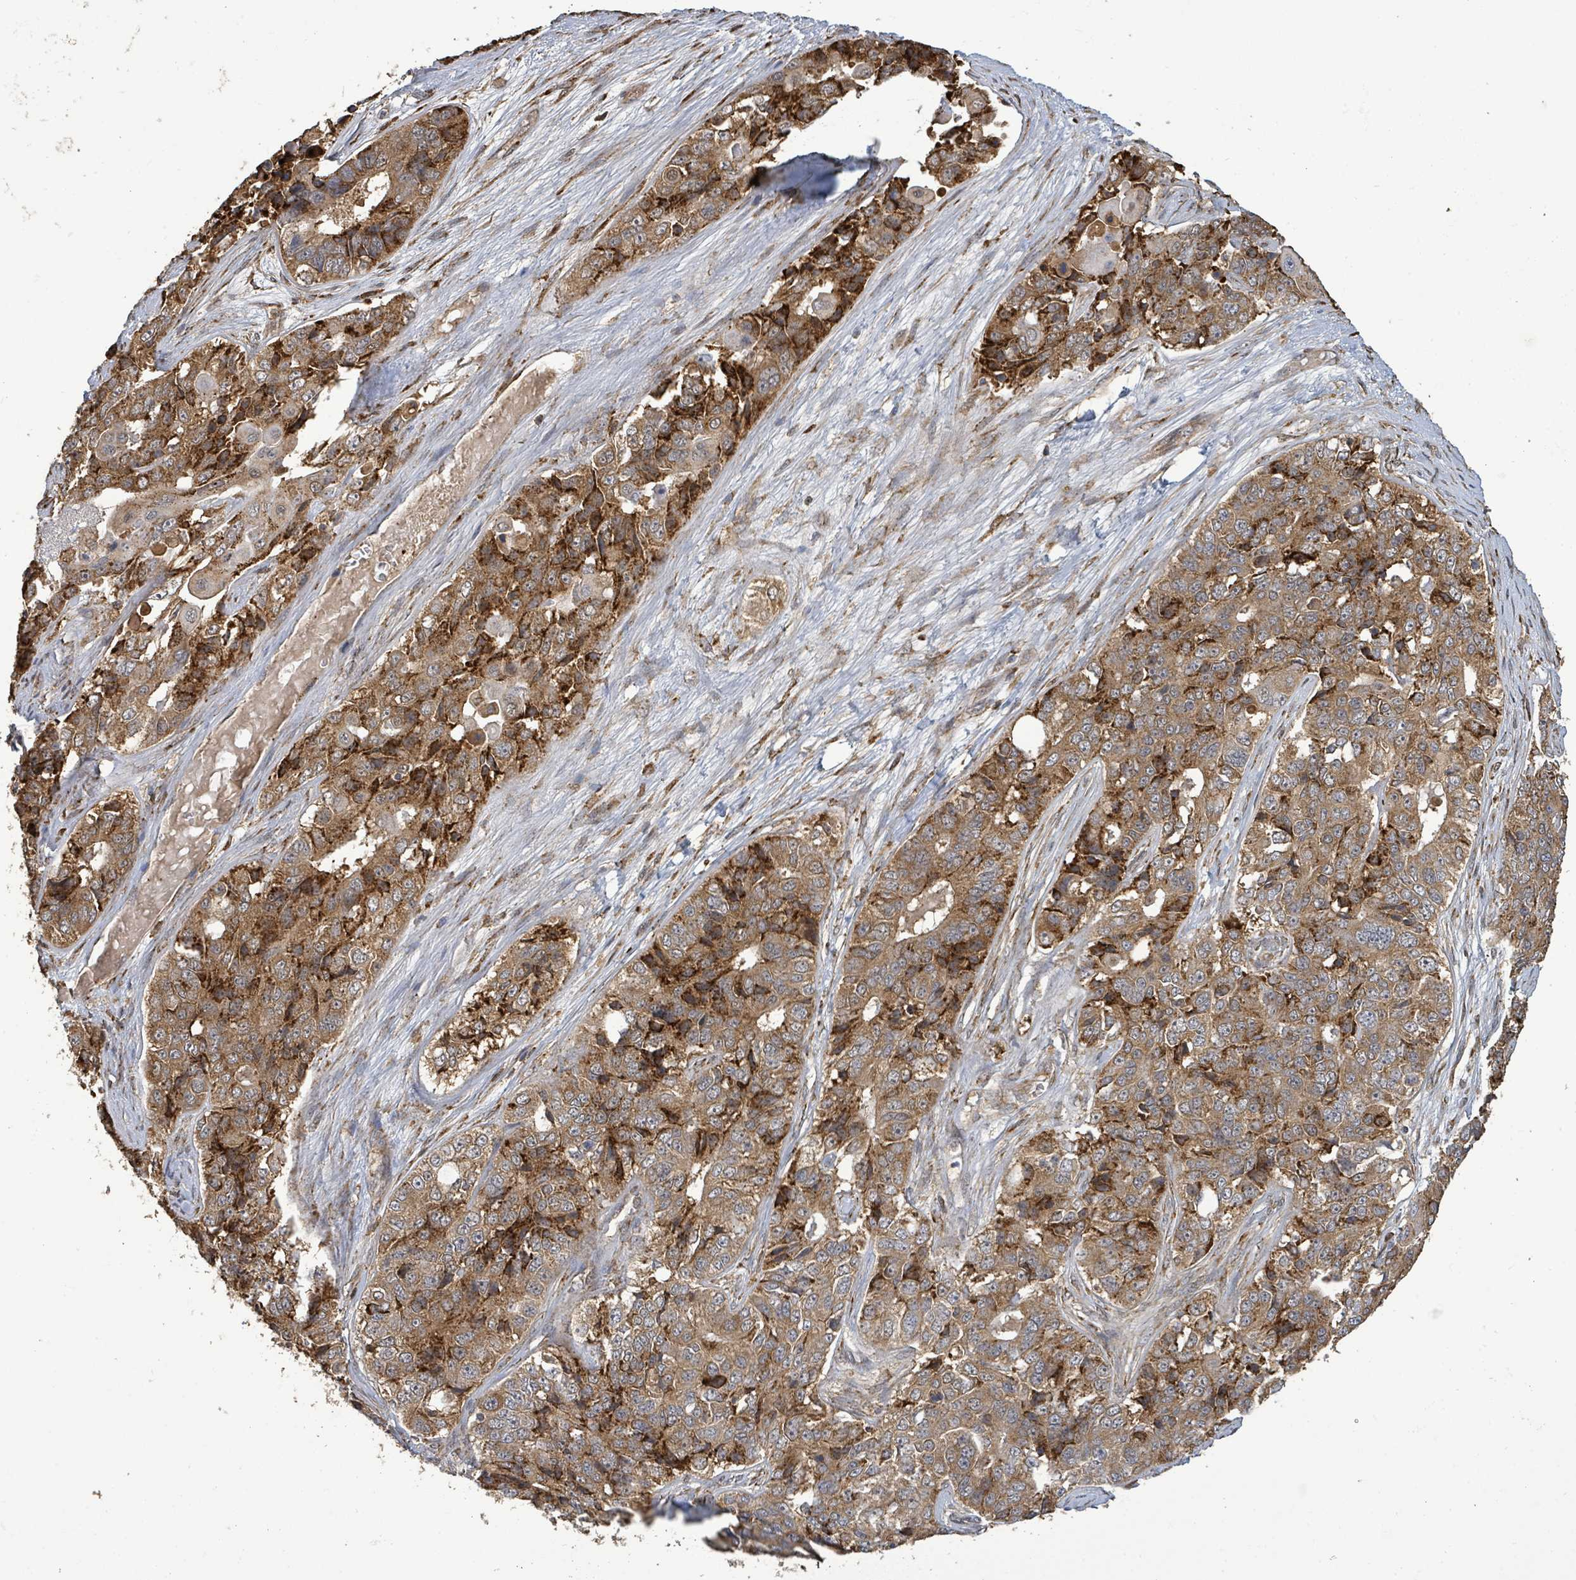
{"staining": {"intensity": "moderate", "quantity": ">75%", "location": "cytoplasmic/membranous"}, "tissue": "ovarian cancer", "cell_type": "Tumor cells", "image_type": "cancer", "snomed": [{"axis": "morphology", "description": "Carcinoma, endometroid"}, {"axis": "topography", "description": "Ovary"}], "caption": "Ovarian cancer (endometroid carcinoma) was stained to show a protein in brown. There is medium levels of moderate cytoplasmic/membranous expression in approximately >75% of tumor cells. (IHC, brightfield microscopy, high magnification).", "gene": "ARPIN", "patient": {"sex": "female", "age": 51}}